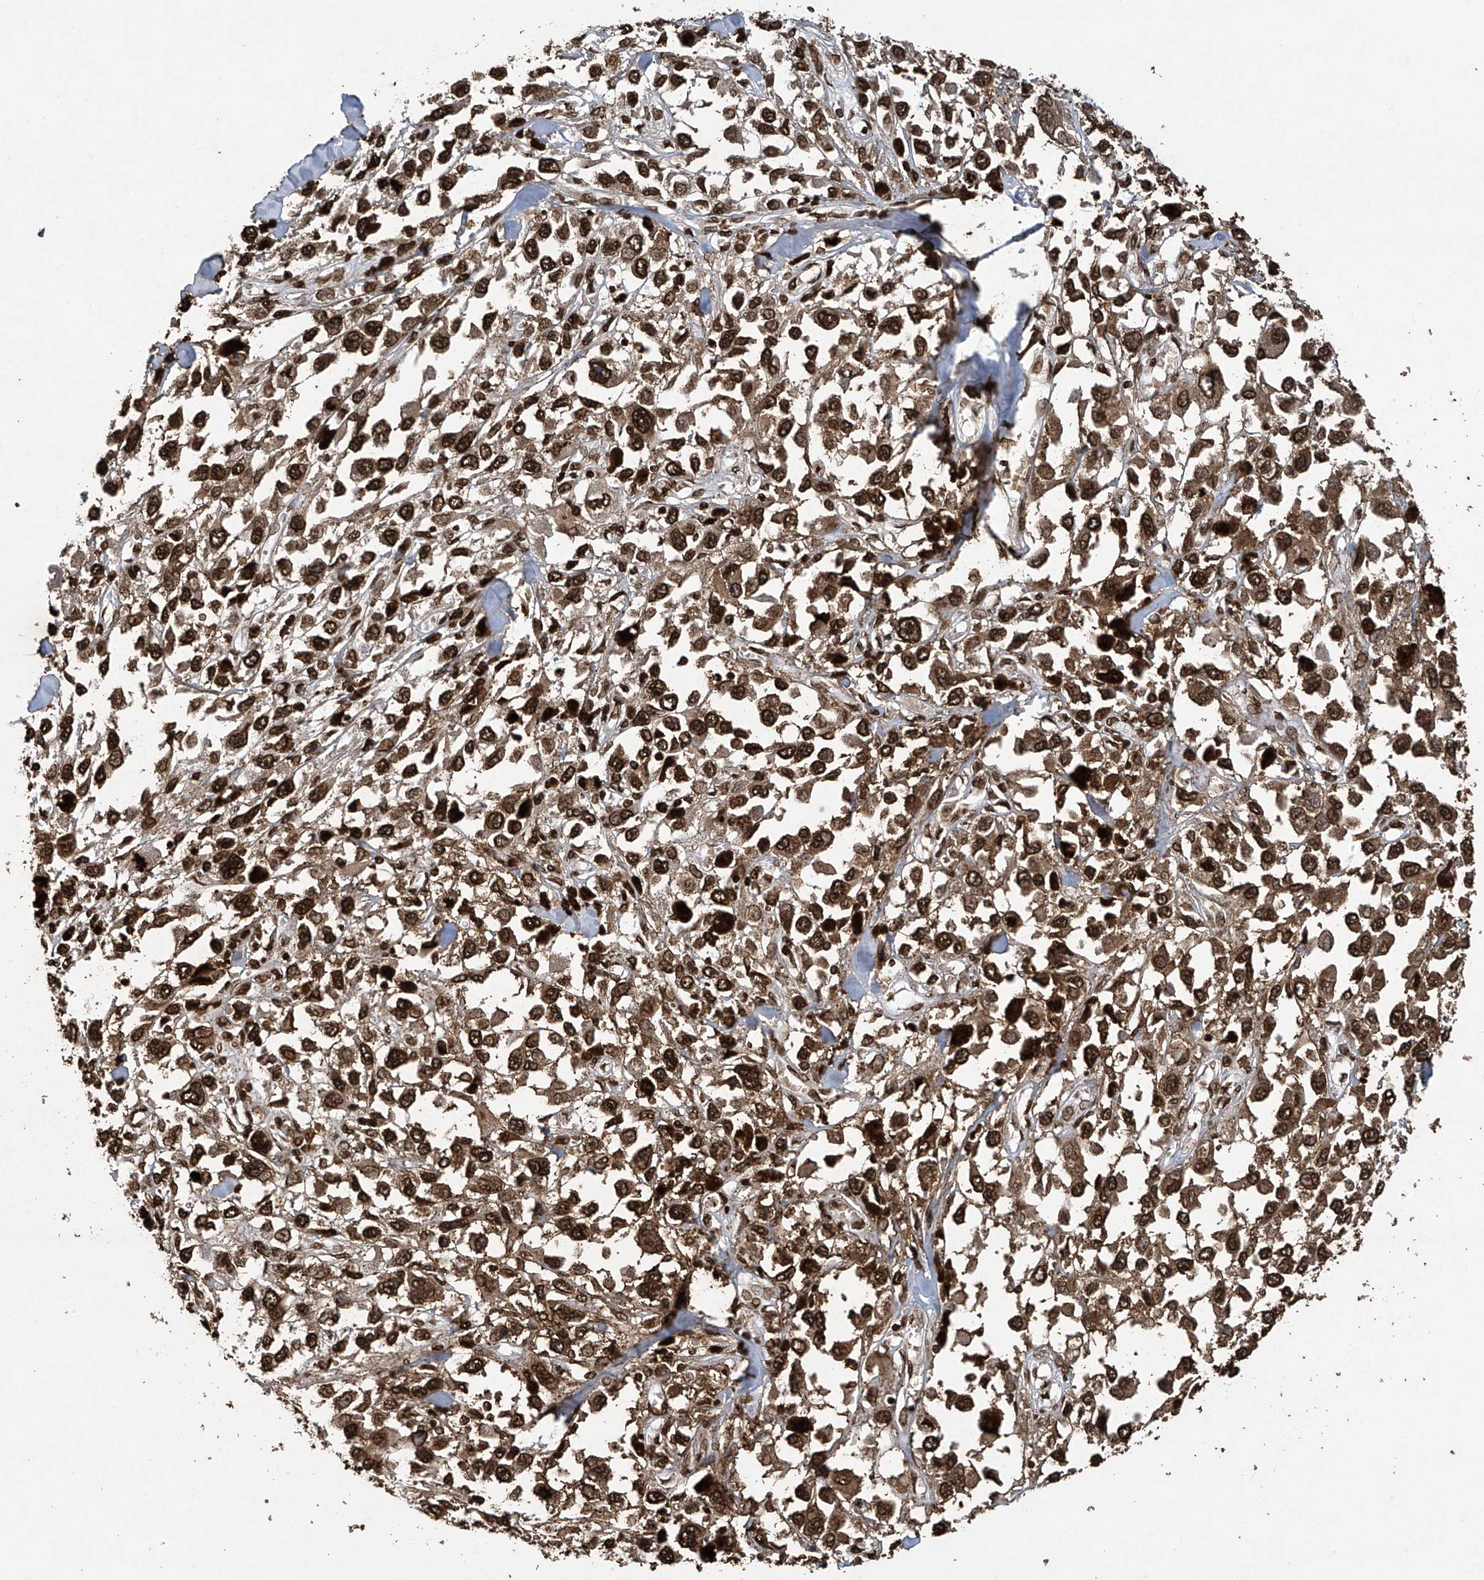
{"staining": {"intensity": "strong", "quantity": ">75%", "location": "nuclear"}, "tissue": "melanoma", "cell_type": "Tumor cells", "image_type": "cancer", "snomed": [{"axis": "morphology", "description": "Malignant melanoma, Metastatic site"}, {"axis": "topography", "description": "Lymph node"}], "caption": "This is a histology image of immunohistochemistry staining of malignant melanoma (metastatic site), which shows strong expression in the nuclear of tumor cells.", "gene": "H3-3A", "patient": {"sex": "male", "age": 59}}